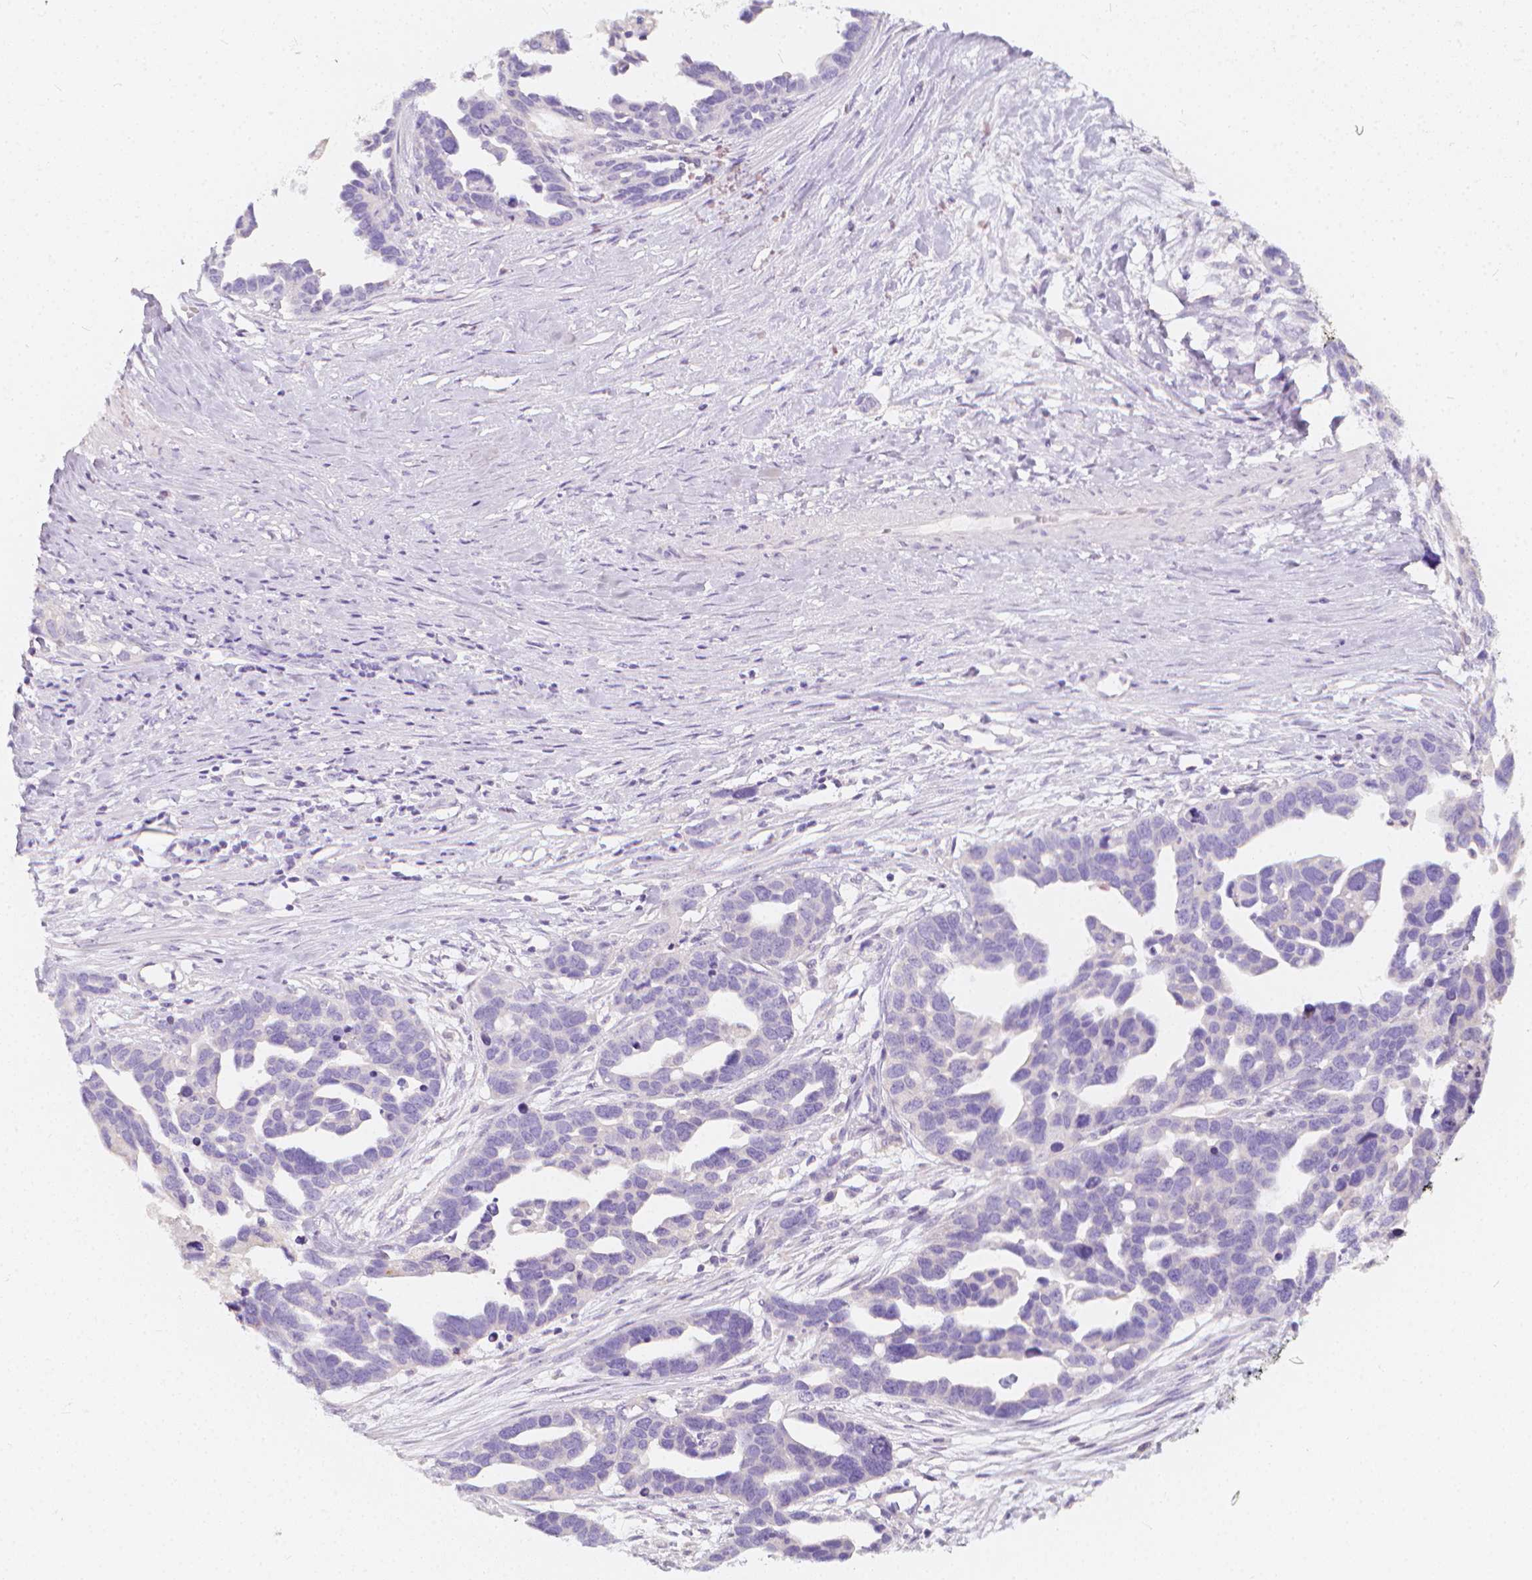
{"staining": {"intensity": "negative", "quantity": "none", "location": "none"}, "tissue": "ovarian cancer", "cell_type": "Tumor cells", "image_type": "cancer", "snomed": [{"axis": "morphology", "description": "Cystadenocarcinoma, serous, NOS"}, {"axis": "topography", "description": "Ovary"}], "caption": "An immunohistochemistry image of ovarian serous cystadenocarcinoma is shown. There is no staining in tumor cells of ovarian serous cystadenocarcinoma. (DAB IHC with hematoxylin counter stain).", "gene": "RBFOX1", "patient": {"sex": "female", "age": 54}}